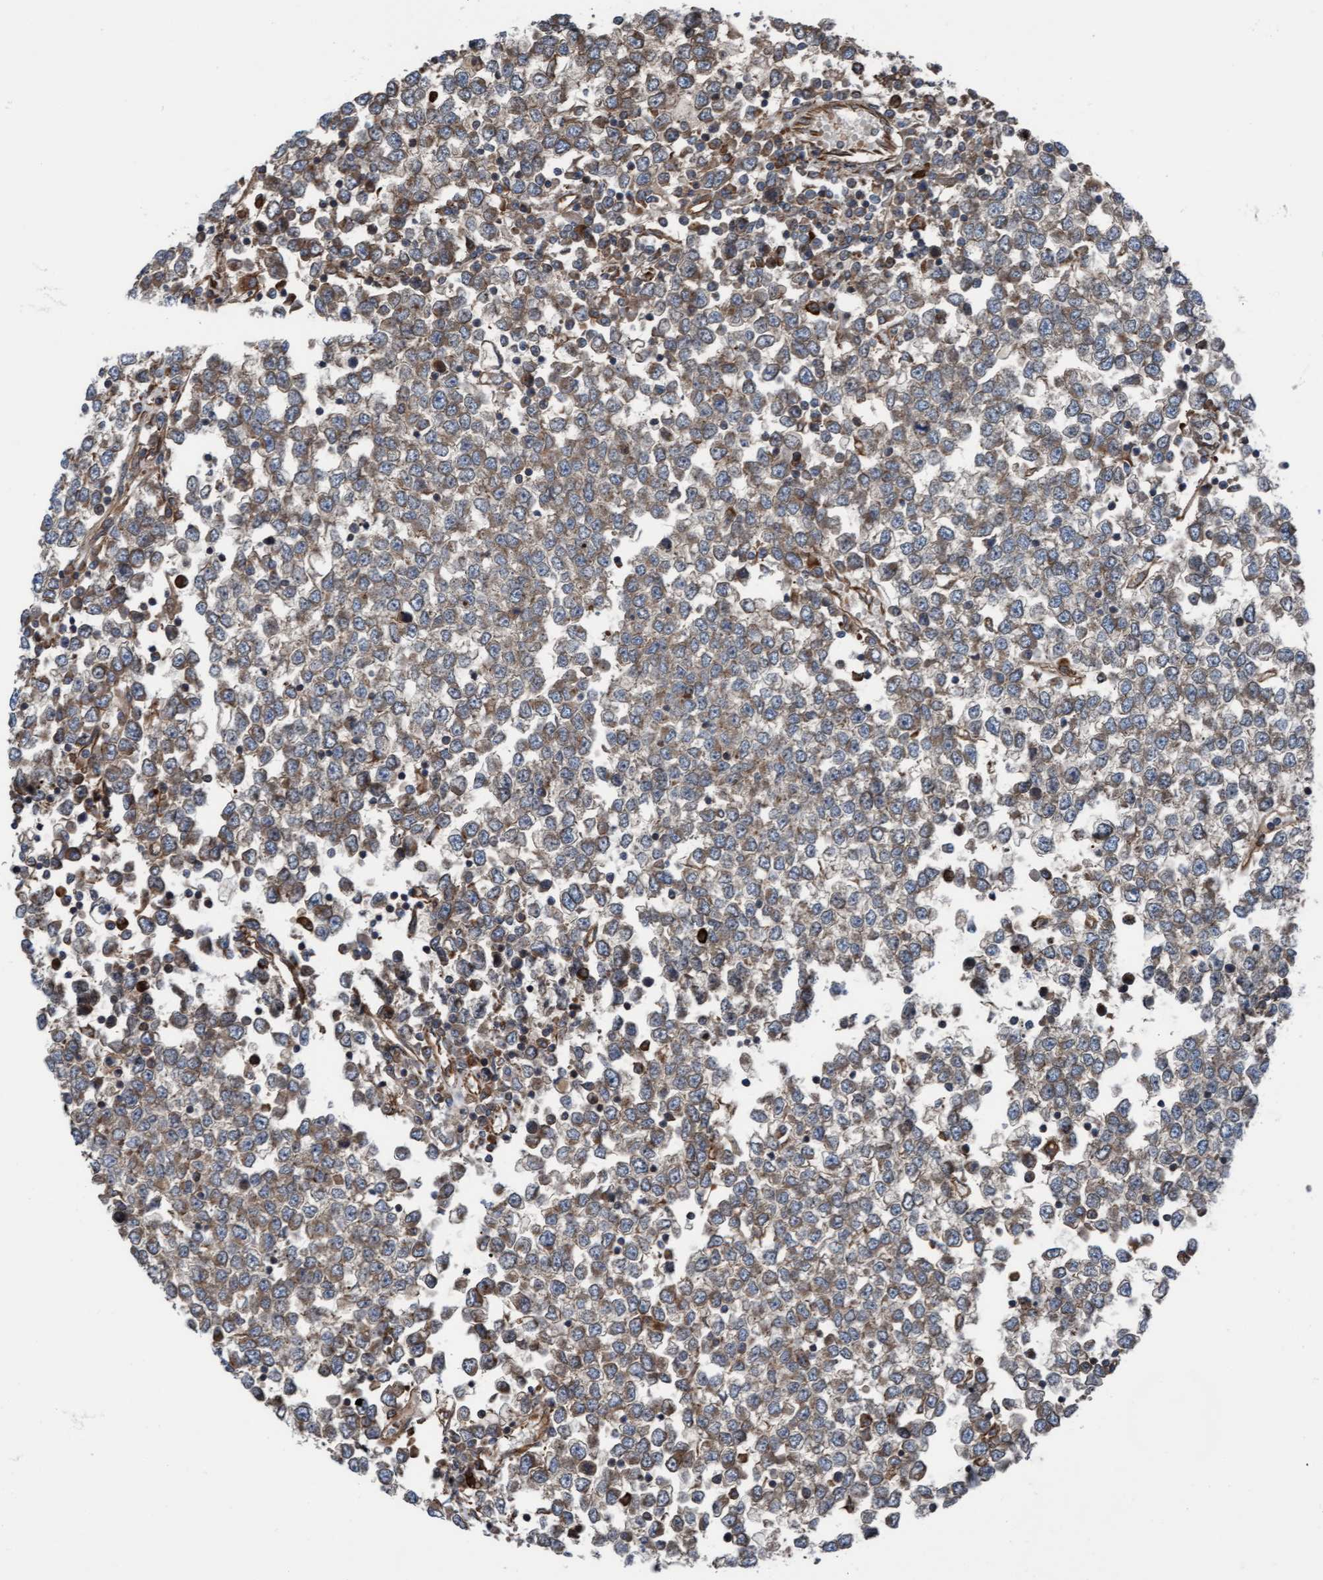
{"staining": {"intensity": "weak", "quantity": ">75%", "location": "cytoplasmic/membranous"}, "tissue": "testis cancer", "cell_type": "Tumor cells", "image_type": "cancer", "snomed": [{"axis": "morphology", "description": "Seminoma, NOS"}, {"axis": "topography", "description": "Testis"}], "caption": "Seminoma (testis) stained with immunohistochemistry (IHC) shows weak cytoplasmic/membranous expression in approximately >75% of tumor cells.", "gene": "RAP1GAP2", "patient": {"sex": "male", "age": 65}}